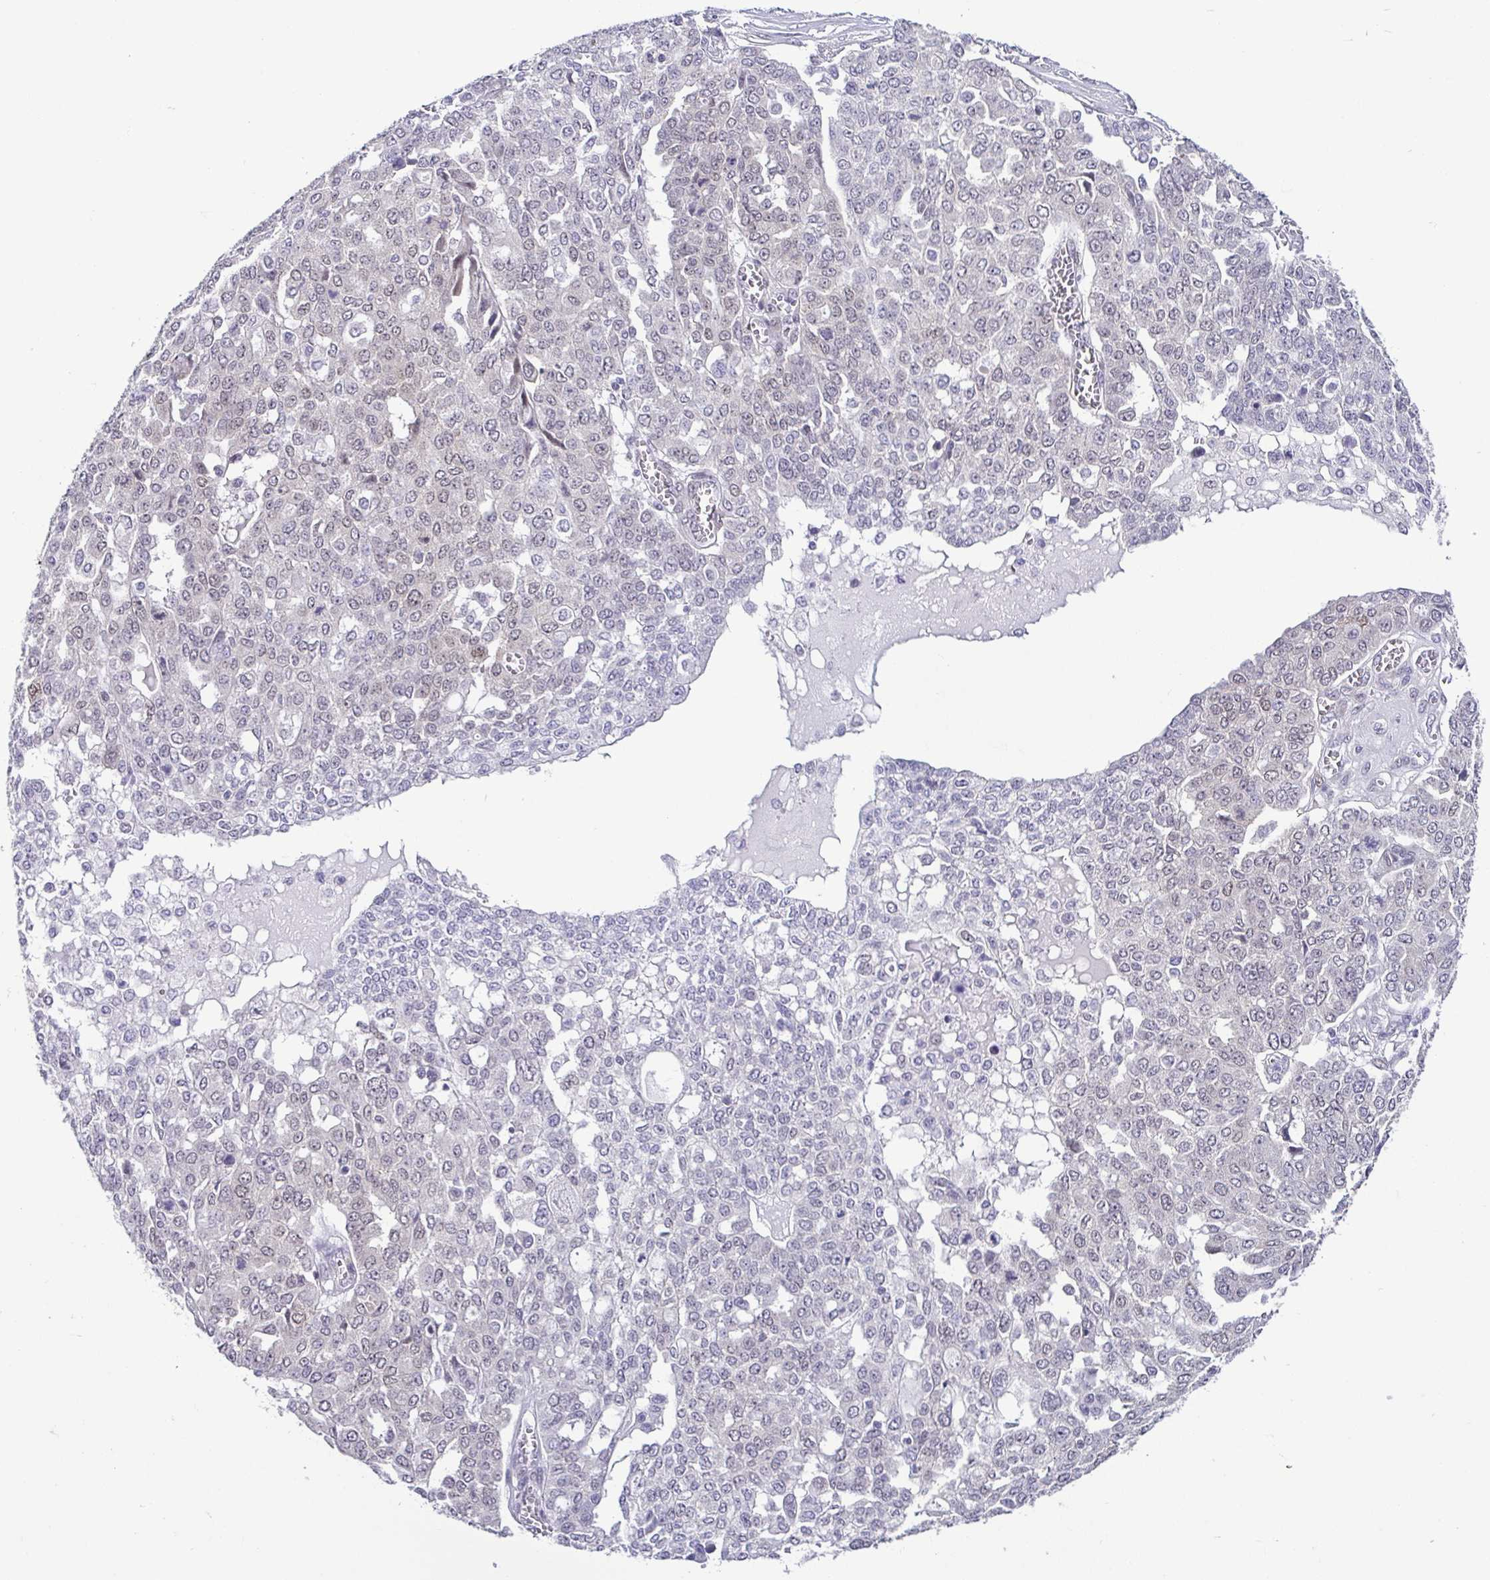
{"staining": {"intensity": "negative", "quantity": "none", "location": "none"}, "tissue": "ovarian cancer", "cell_type": "Tumor cells", "image_type": "cancer", "snomed": [{"axis": "morphology", "description": "Cystadenocarcinoma, serous, NOS"}, {"axis": "topography", "description": "Soft tissue"}, {"axis": "topography", "description": "Ovary"}], "caption": "This is an IHC image of ovarian cancer. There is no expression in tumor cells.", "gene": "RBM3", "patient": {"sex": "female", "age": 57}}